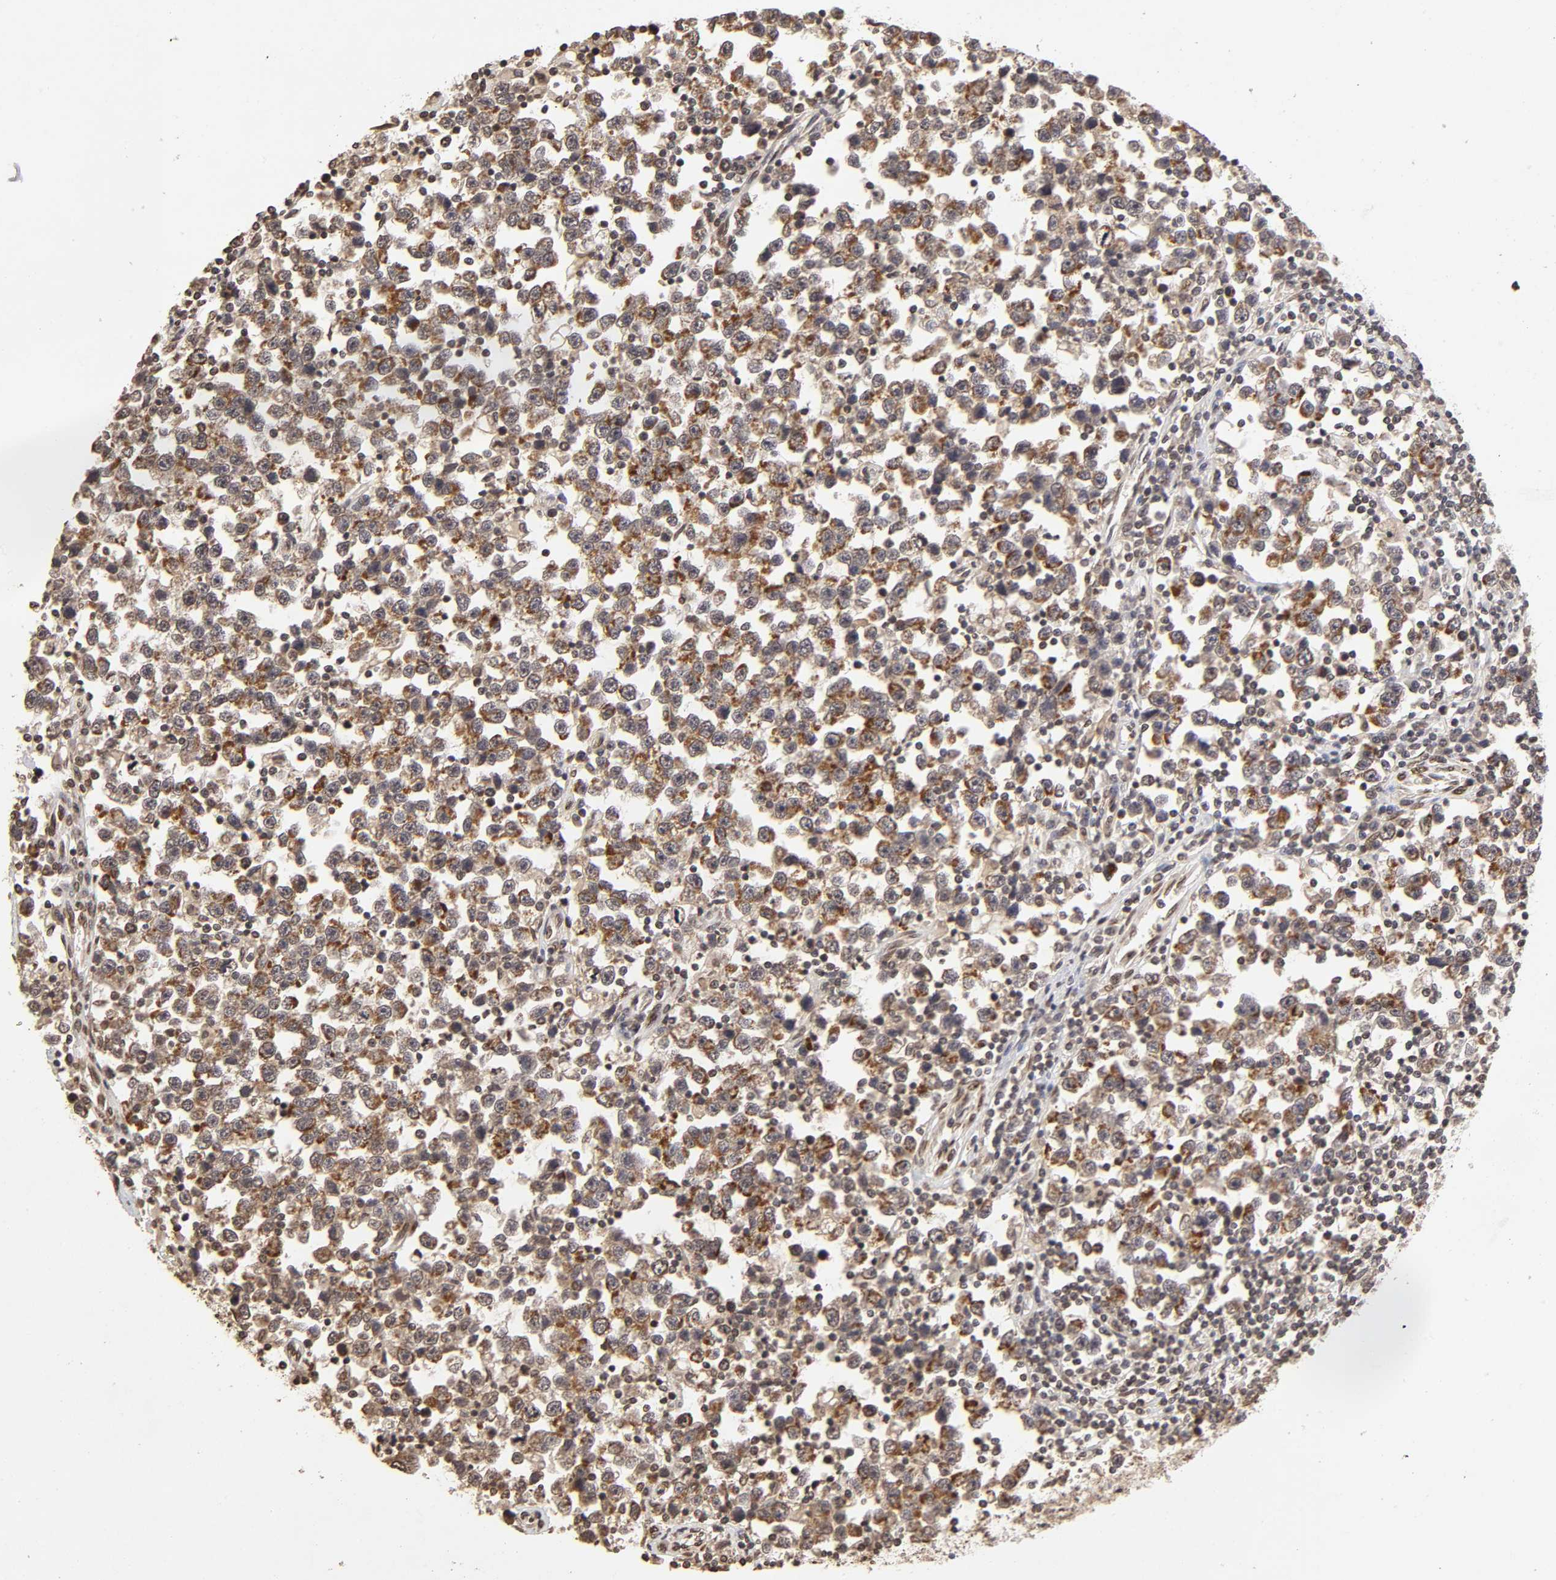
{"staining": {"intensity": "moderate", "quantity": ">75%", "location": "cytoplasmic/membranous"}, "tissue": "testis cancer", "cell_type": "Tumor cells", "image_type": "cancer", "snomed": [{"axis": "morphology", "description": "Seminoma, NOS"}, {"axis": "topography", "description": "Testis"}], "caption": "Immunohistochemical staining of testis seminoma shows moderate cytoplasmic/membranous protein expression in approximately >75% of tumor cells. Nuclei are stained in blue.", "gene": "MLLT6", "patient": {"sex": "male", "age": 43}}